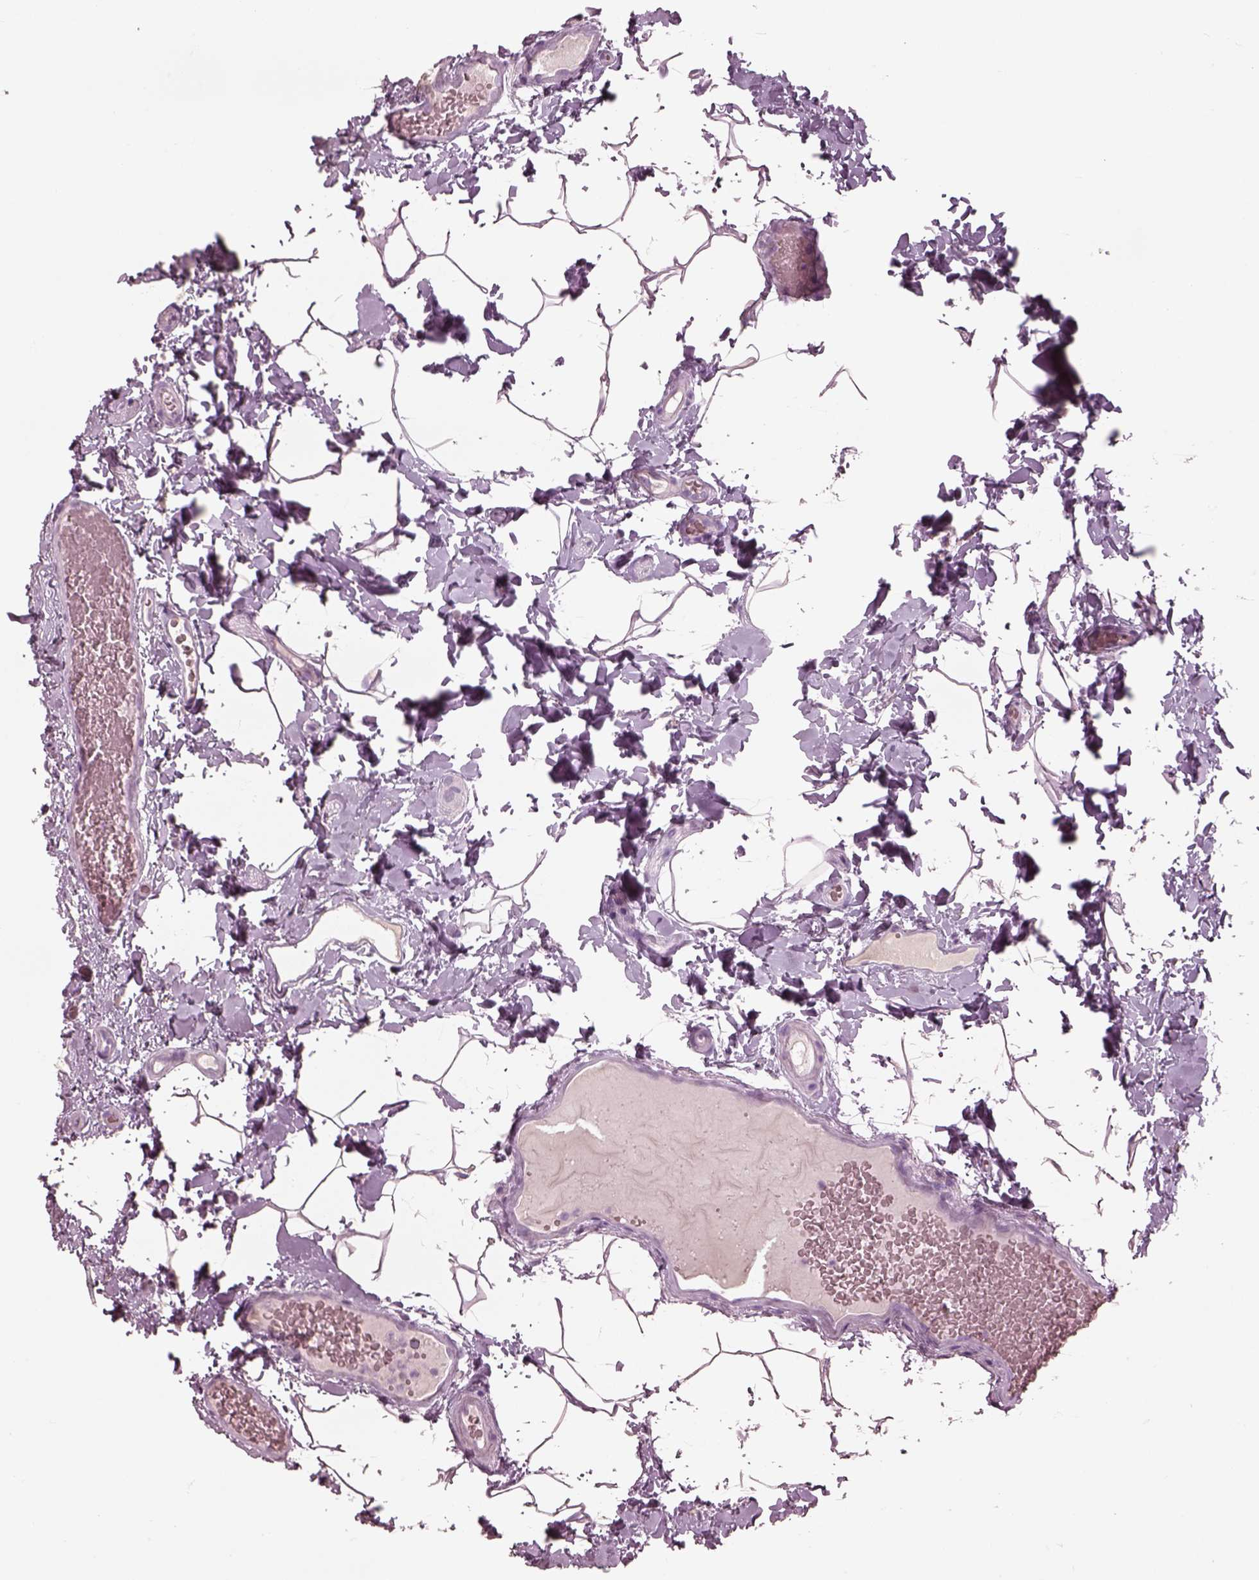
{"staining": {"intensity": "negative", "quantity": "none", "location": "none"}, "tissue": "rectum", "cell_type": "Glandular cells", "image_type": "normal", "snomed": [{"axis": "morphology", "description": "Normal tissue, NOS"}, {"axis": "topography", "description": "Rectum"}], "caption": "An IHC histopathology image of benign rectum is shown. There is no staining in glandular cells of rectum.", "gene": "PDCD1", "patient": {"sex": "female", "age": 62}}